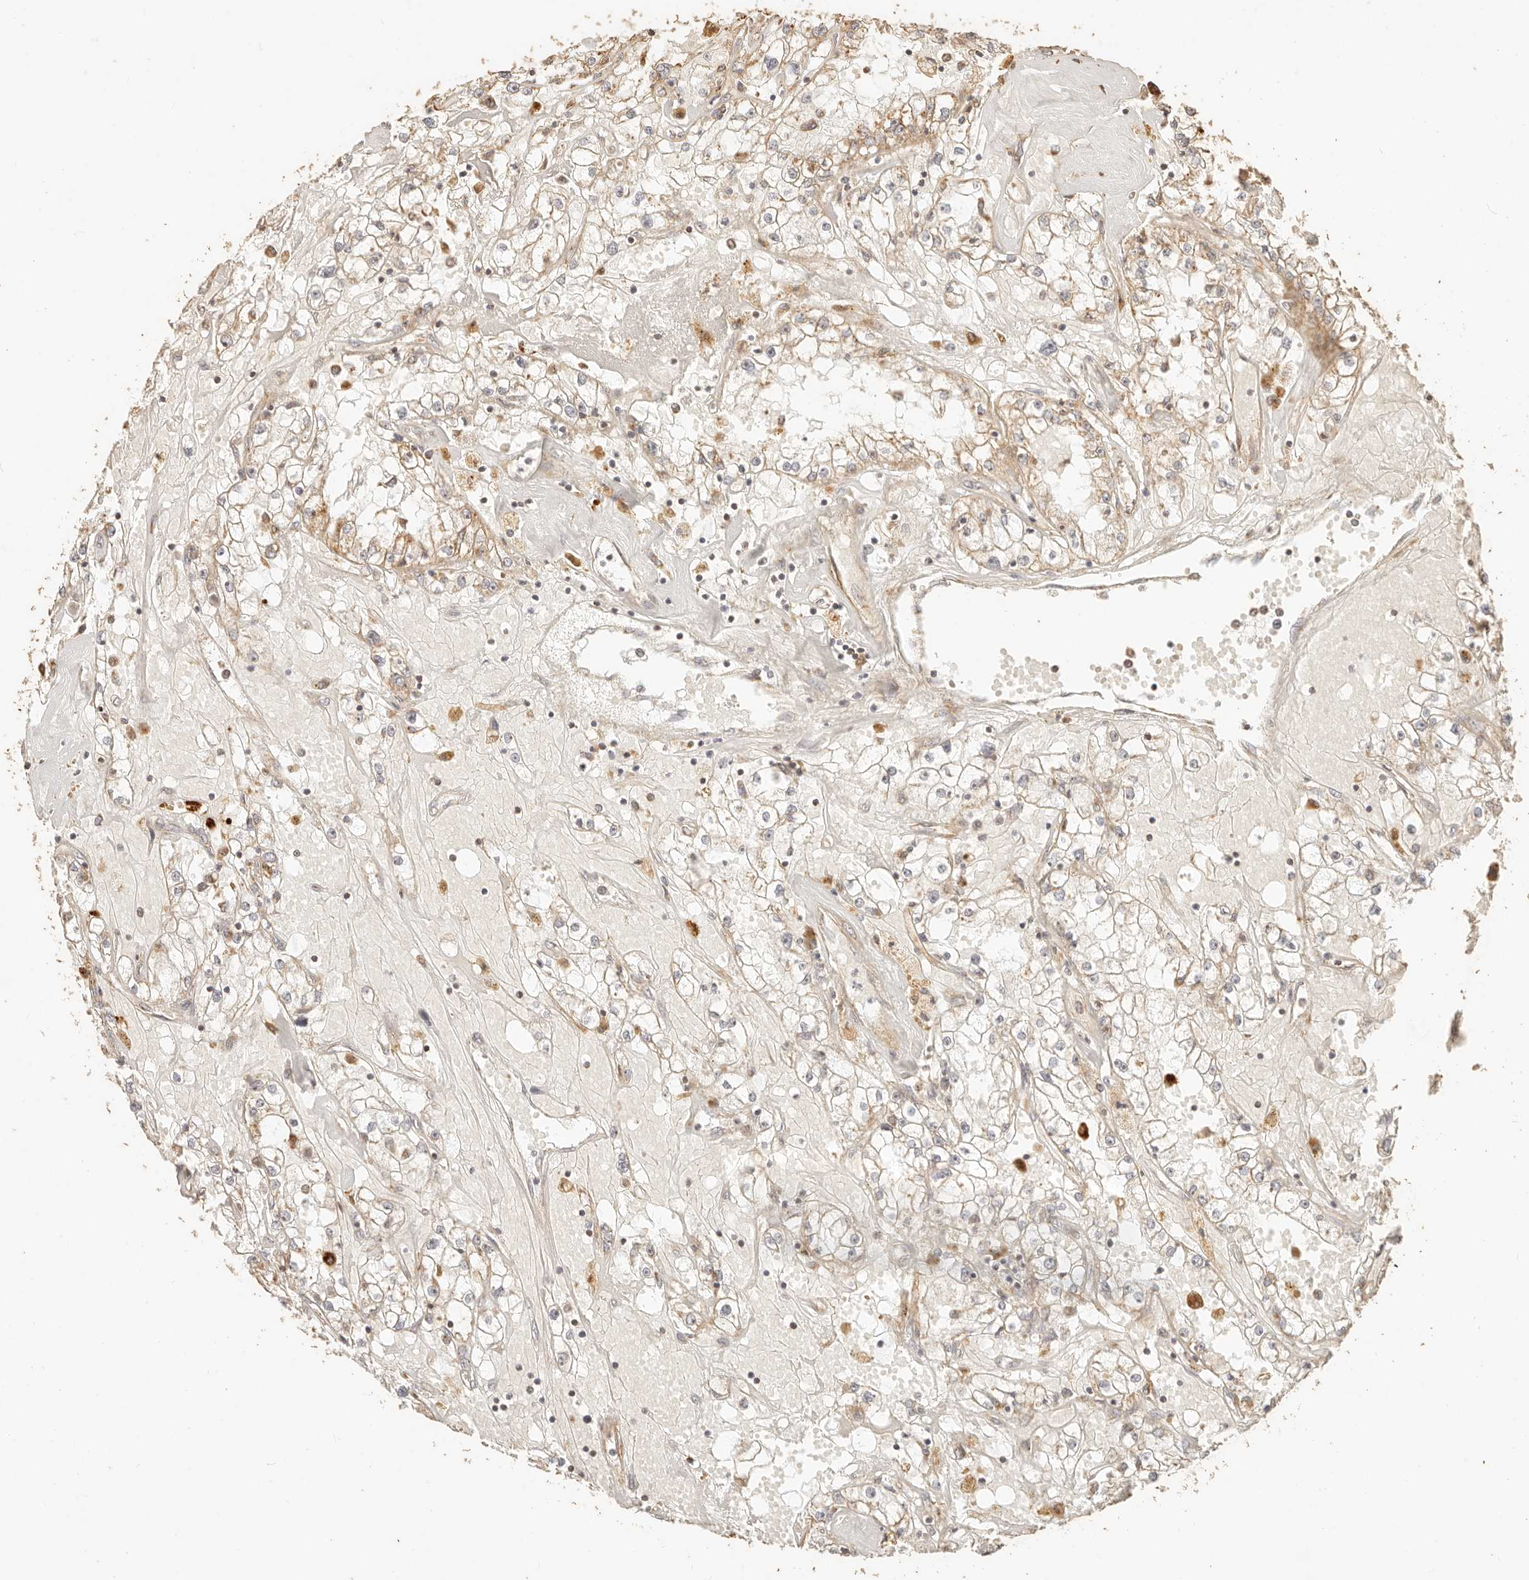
{"staining": {"intensity": "weak", "quantity": "25%-75%", "location": "cytoplasmic/membranous"}, "tissue": "renal cancer", "cell_type": "Tumor cells", "image_type": "cancer", "snomed": [{"axis": "morphology", "description": "Adenocarcinoma, NOS"}, {"axis": "topography", "description": "Kidney"}], "caption": "A histopathology image of human renal cancer stained for a protein demonstrates weak cytoplasmic/membranous brown staining in tumor cells. (DAB (3,3'-diaminobenzidine) IHC, brown staining for protein, blue staining for nuclei).", "gene": "PTPN22", "patient": {"sex": "male", "age": 56}}